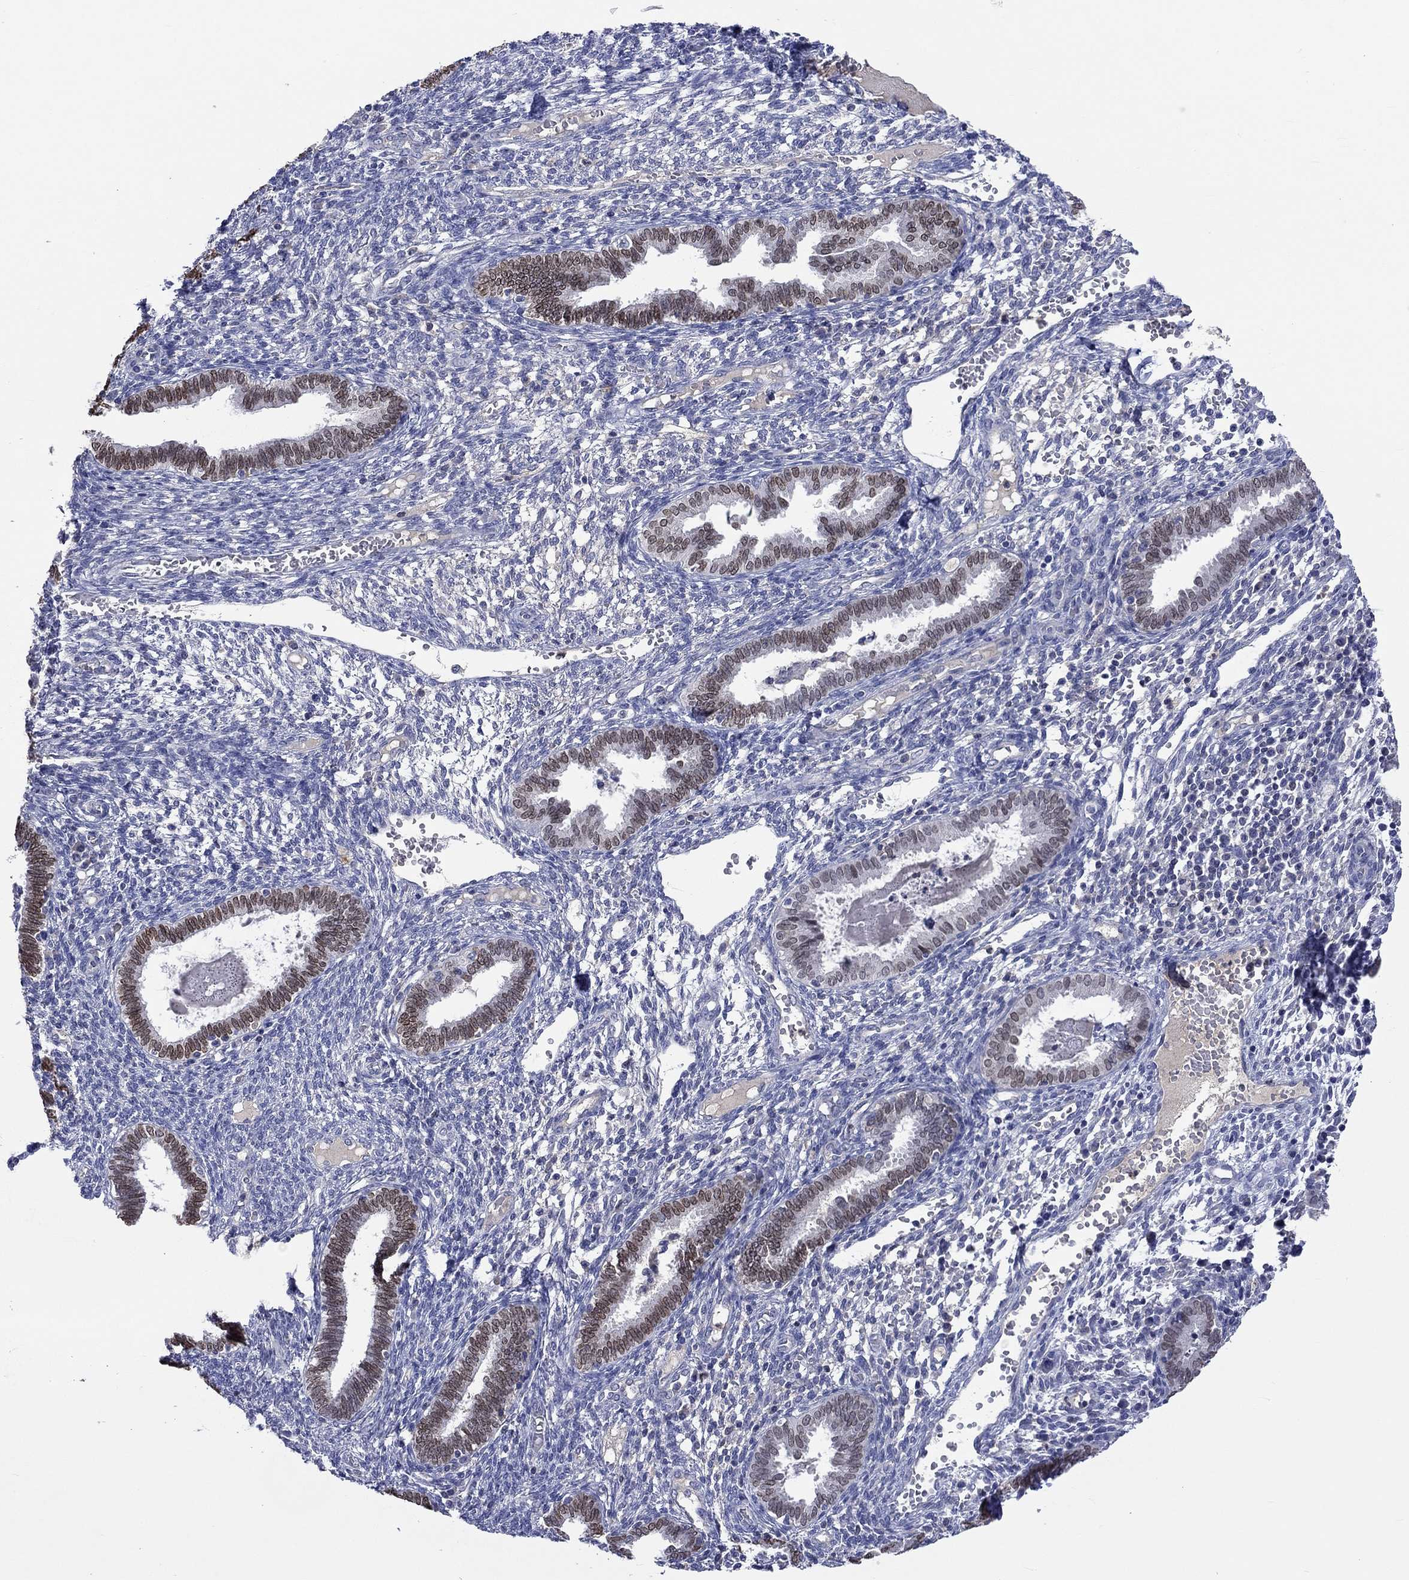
{"staining": {"intensity": "negative", "quantity": "none", "location": "none"}, "tissue": "endometrium", "cell_type": "Cells in endometrial stroma", "image_type": "normal", "snomed": [{"axis": "morphology", "description": "Normal tissue, NOS"}, {"axis": "topography", "description": "Endometrium"}], "caption": "An image of endometrium stained for a protein reveals no brown staining in cells in endometrial stroma.", "gene": "LRFN4", "patient": {"sex": "female", "age": 42}}